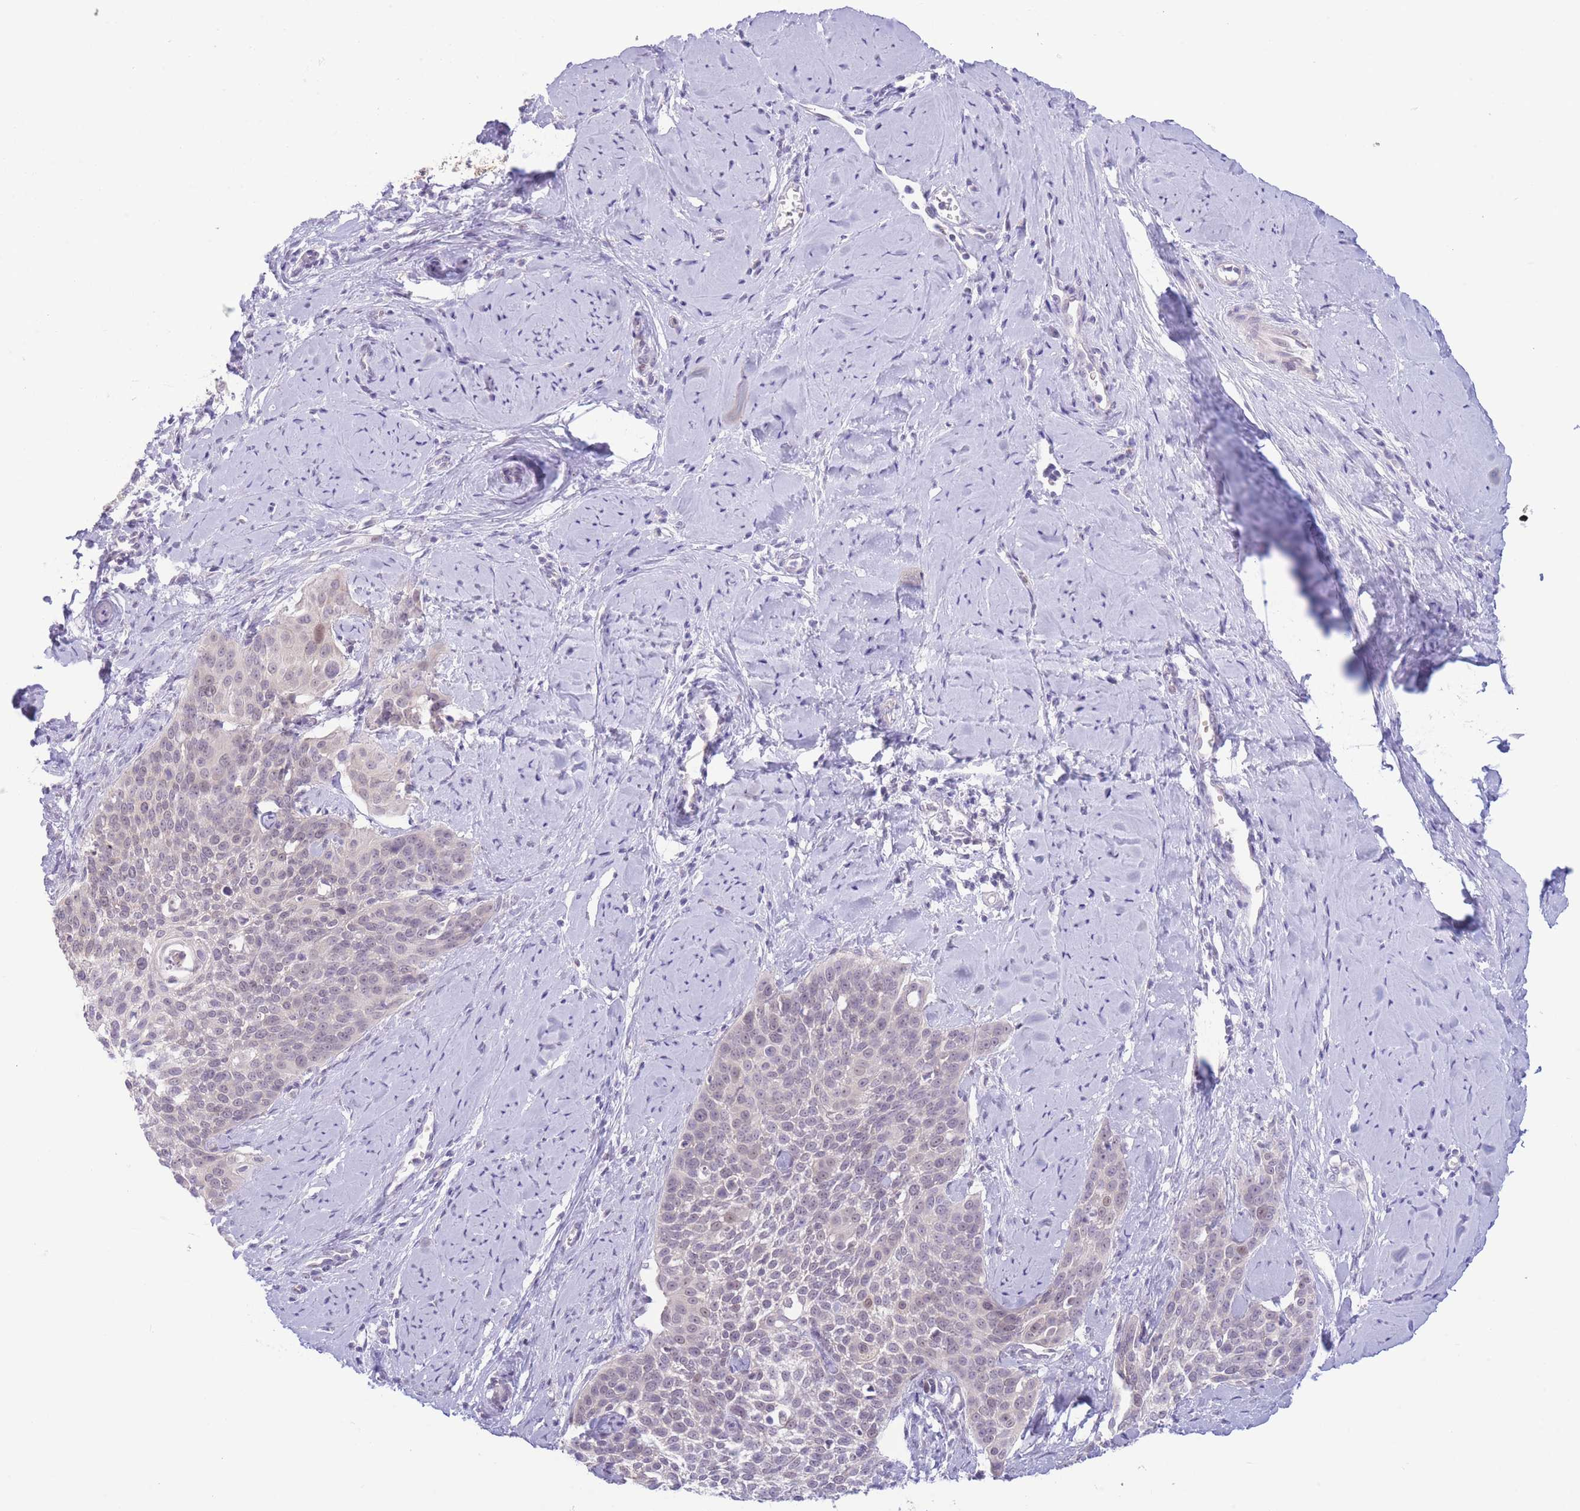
{"staining": {"intensity": "negative", "quantity": "none", "location": "none"}, "tissue": "cervical cancer", "cell_type": "Tumor cells", "image_type": "cancer", "snomed": [{"axis": "morphology", "description": "Squamous cell carcinoma, NOS"}, {"axis": "topography", "description": "Cervix"}], "caption": "The micrograph displays no significant expression in tumor cells of cervical cancer.", "gene": "FBXO46", "patient": {"sex": "female", "age": 44}}